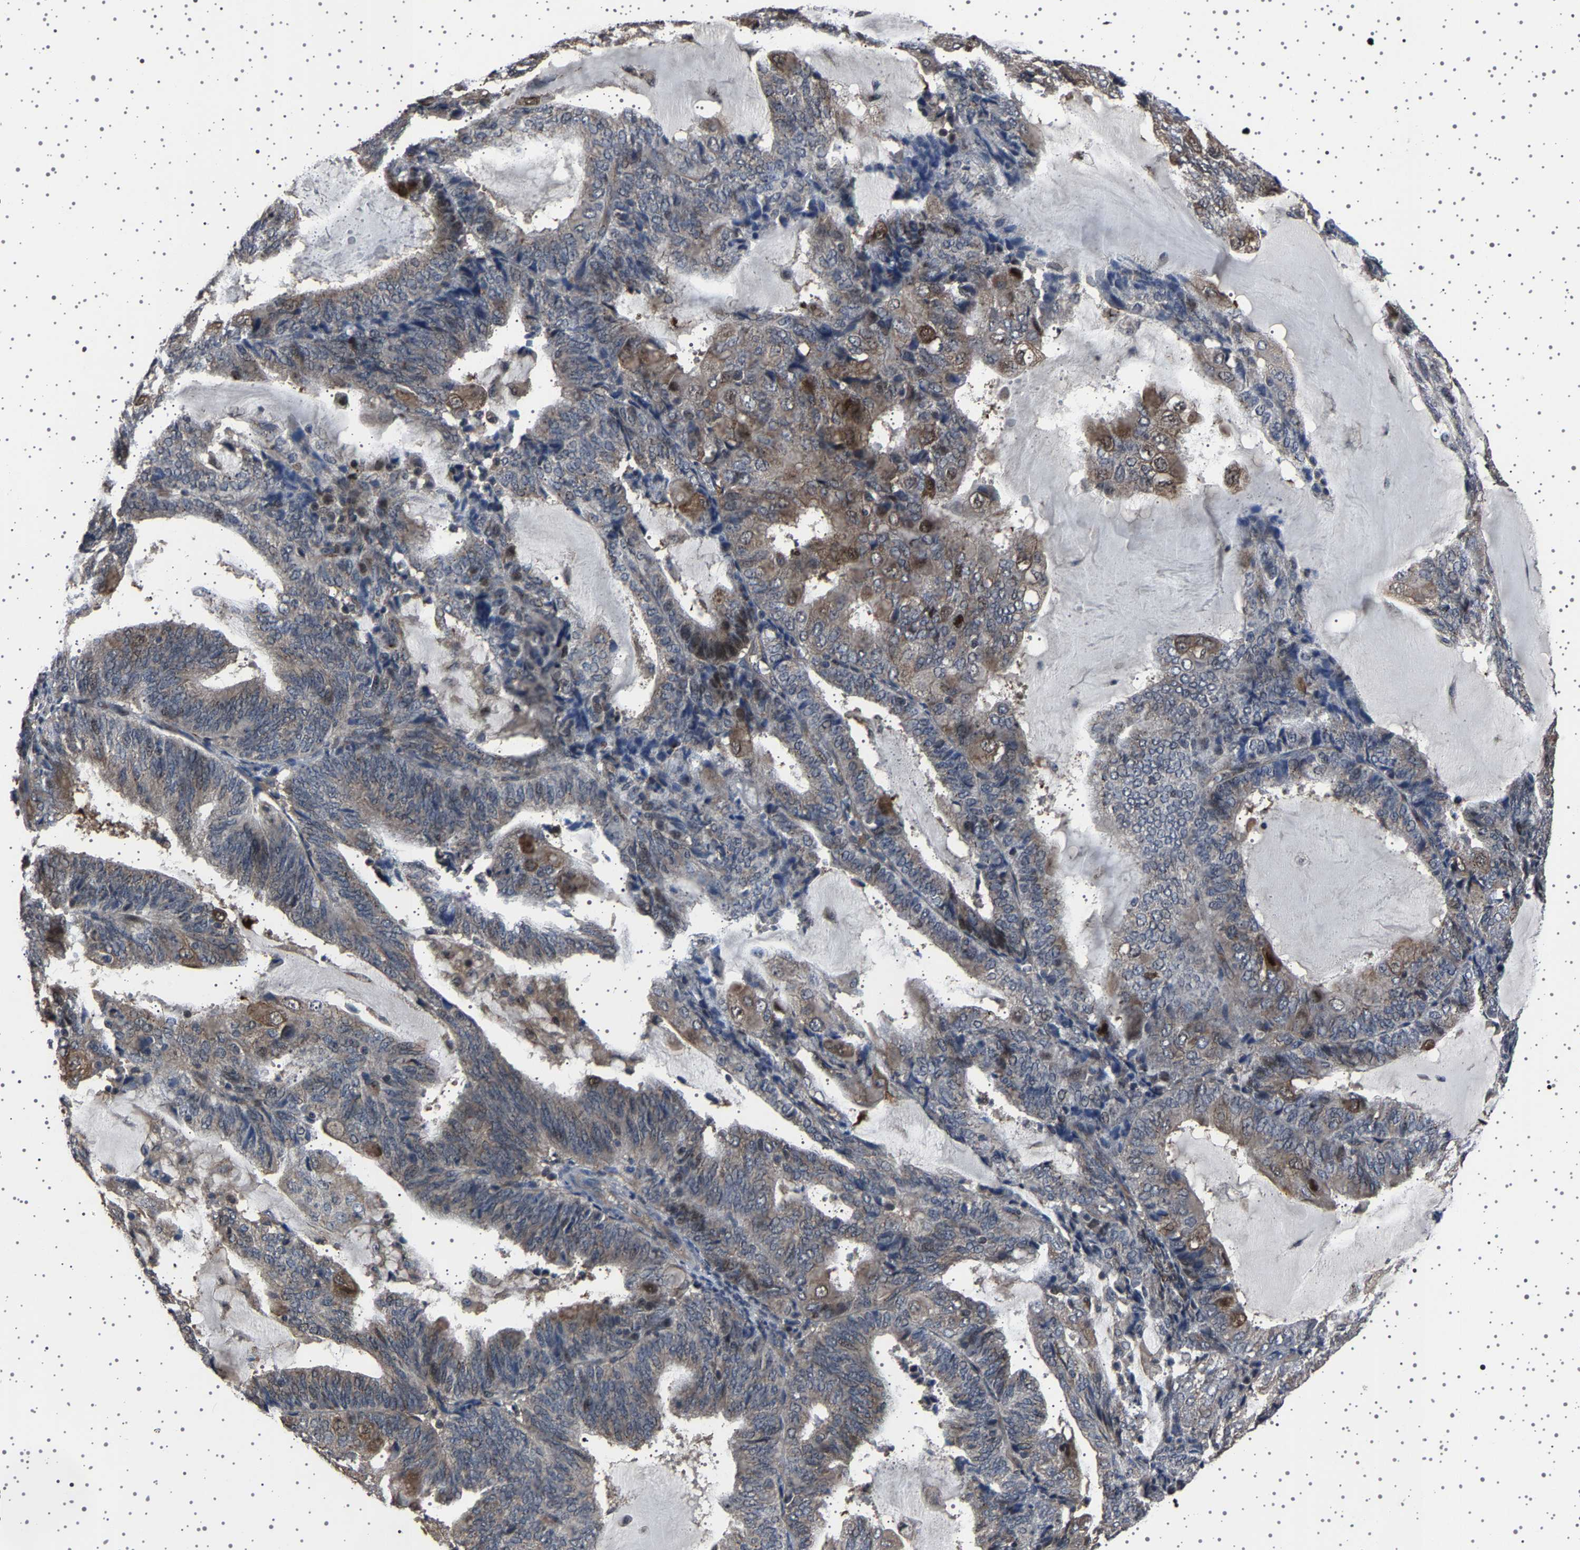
{"staining": {"intensity": "weak", "quantity": ">75%", "location": "cytoplasmic/membranous"}, "tissue": "endometrial cancer", "cell_type": "Tumor cells", "image_type": "cancer", "snomed": [{"axis": "morphology", "description": "Adenocarcinoma, NOS"}, {"axis": "topography", "description": "Endometrium"}], "caption": "Human endometrial adenocarcinoma stained with a brown dye demonstrates weak cytoplasmic/membranous positive staining in approximately >75% of tumor cells.", "gene": "NCKAP1", "patient": {"sex": "female", "age": 81}}